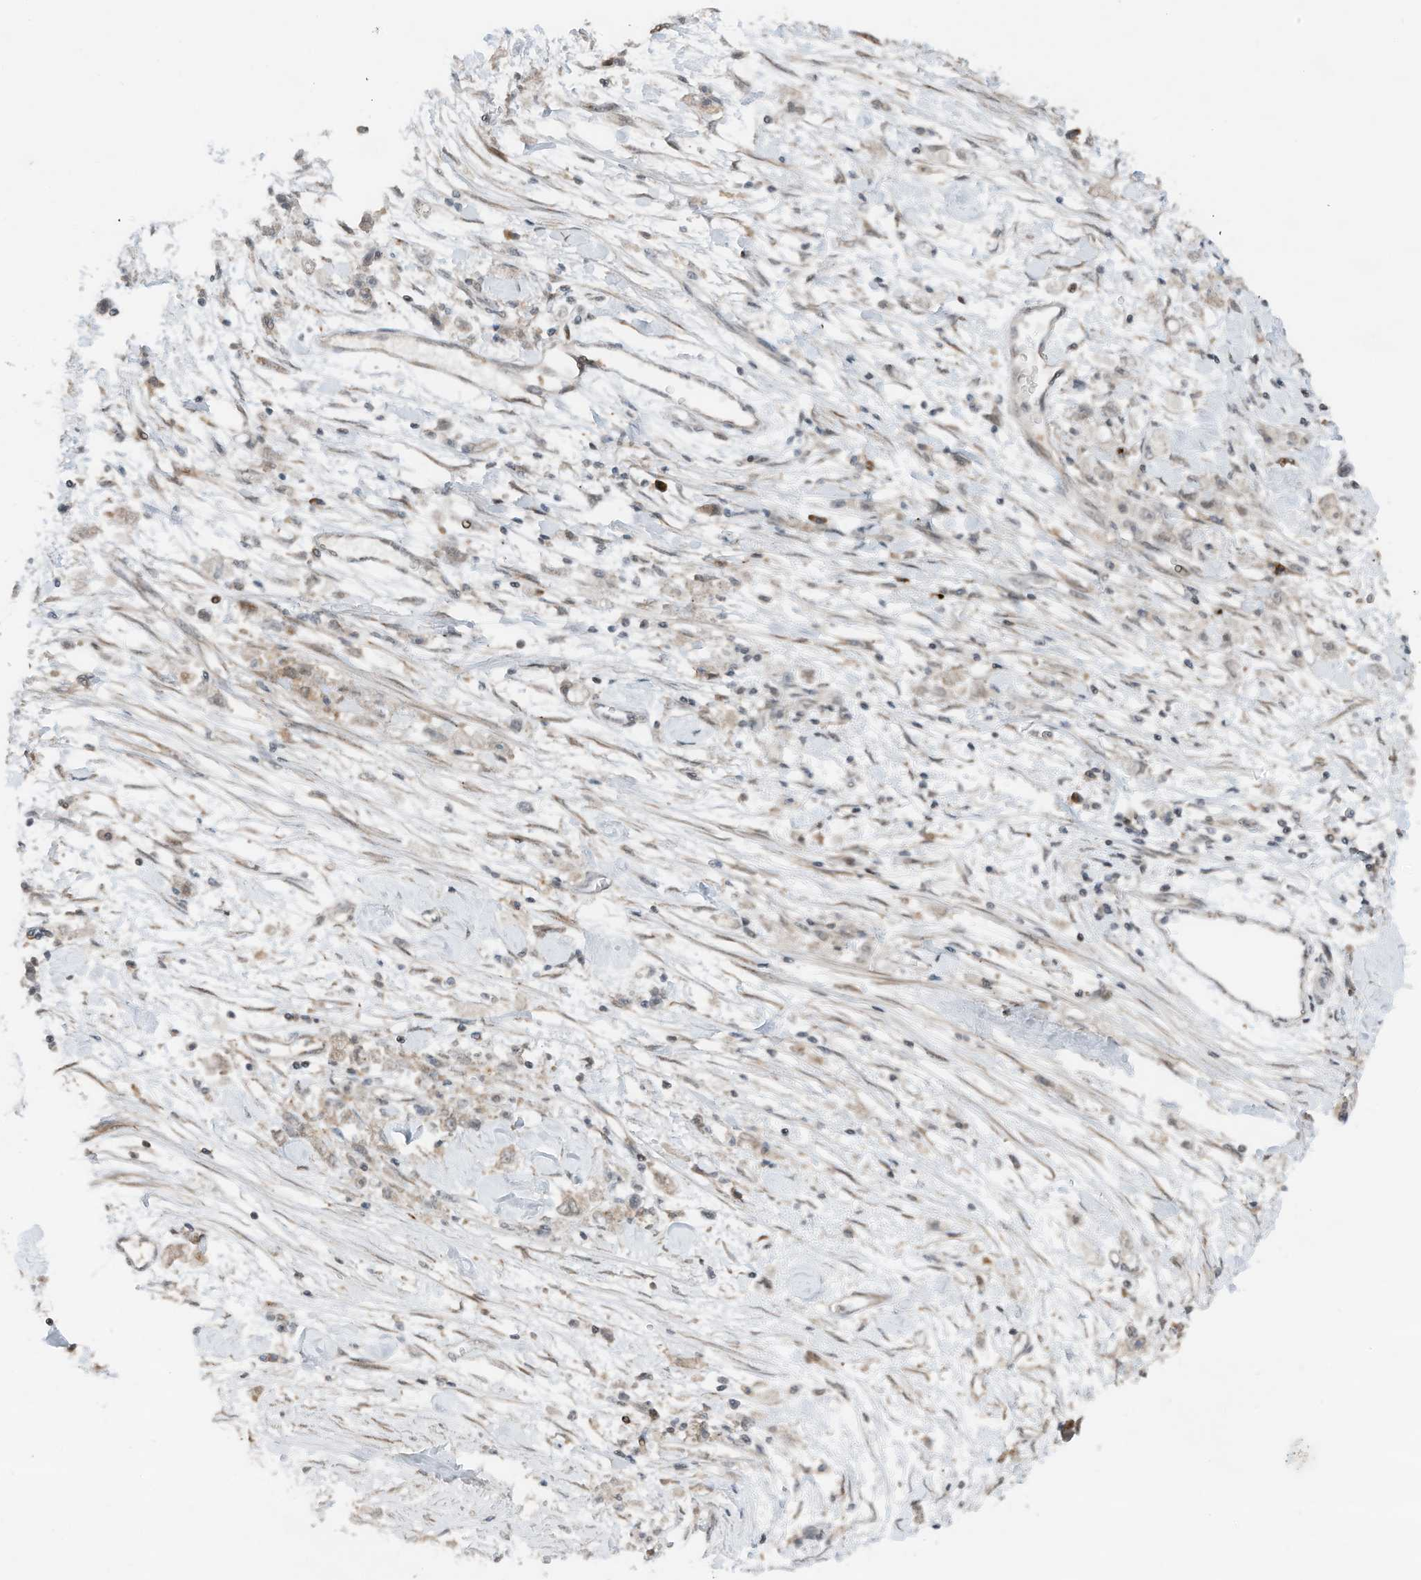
{"staining": {"intensity": "weak", "quantity": ">75%", "location": "cytoplasmic/membranous"}, "tissue": "stomach cancer", "cell_type": "Tumor cells", "image_type": "cancer", "snomed": [{"axis": "morphology", "description": "Adenocarcinoma, NOS"}, {"axis": "topography", "description": "Stomach"}], "caption": "Protein staining by IHC reveals weak cytoplasmic/membranous expression in about >75% of tumor cells in stomach cancer. The staining is performed using DAB brown chromogen to label protein expression. The nuclei are counter-stained blue using hematoxylin.", "gene": "RMND1", "patient": {"sex": "female", "age": 59}}